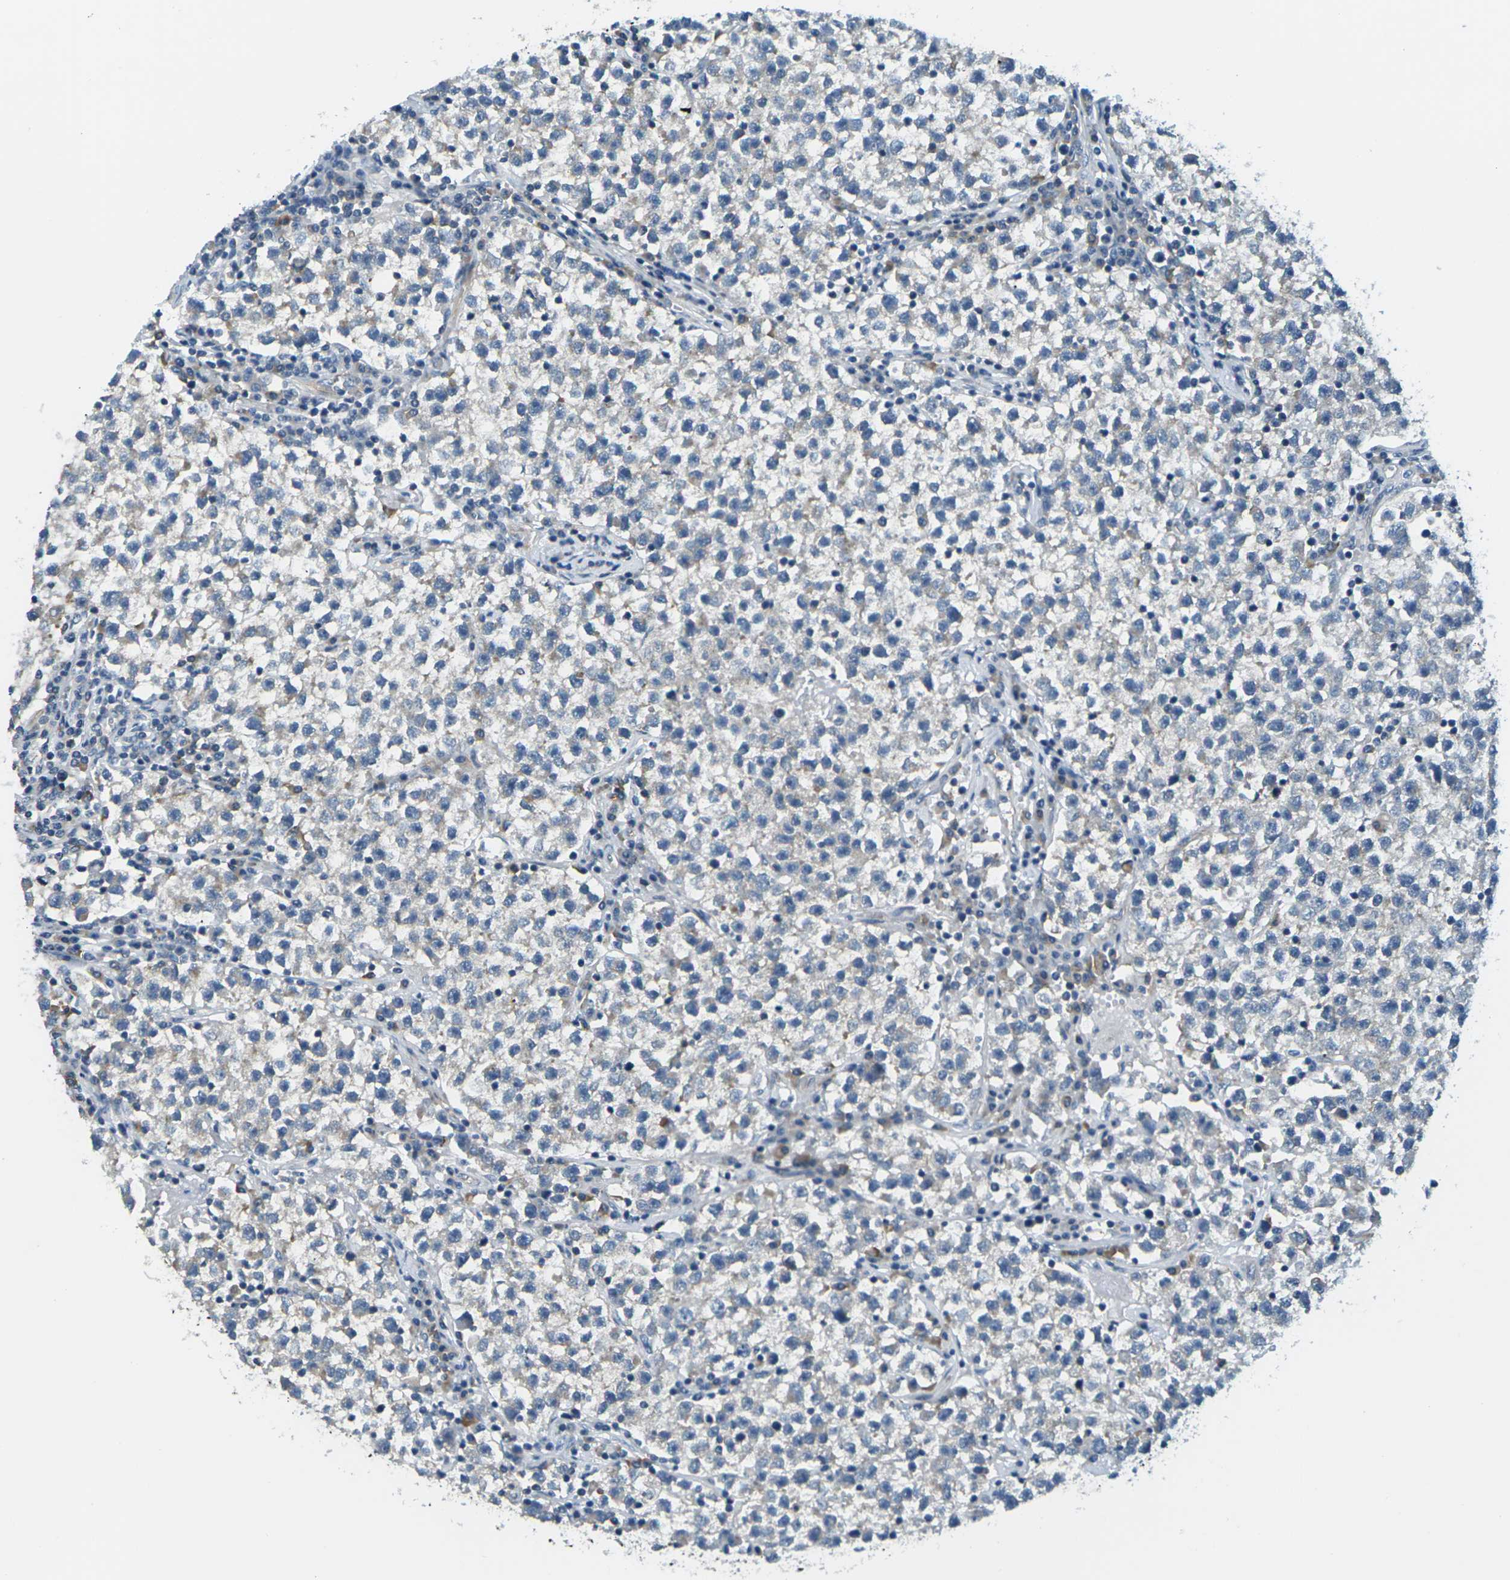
{"staining": {"intensity": "negative", "quantity": "none", "location": "none"}, "tissue": "testis cancer", "cell_type": "Tumor cells", "image_type": "cancer", "snomed": [{"axis": "morphology", "description": "Seminoma, NOS"}, {"axis": "topography", "description": "Testis"}], "caption": "The histopathology image shows no staining of tumor cells in testis cancer (seminoma).", "gene": "SLC13A3", "patient": {"sex": "male", "age": 22}}